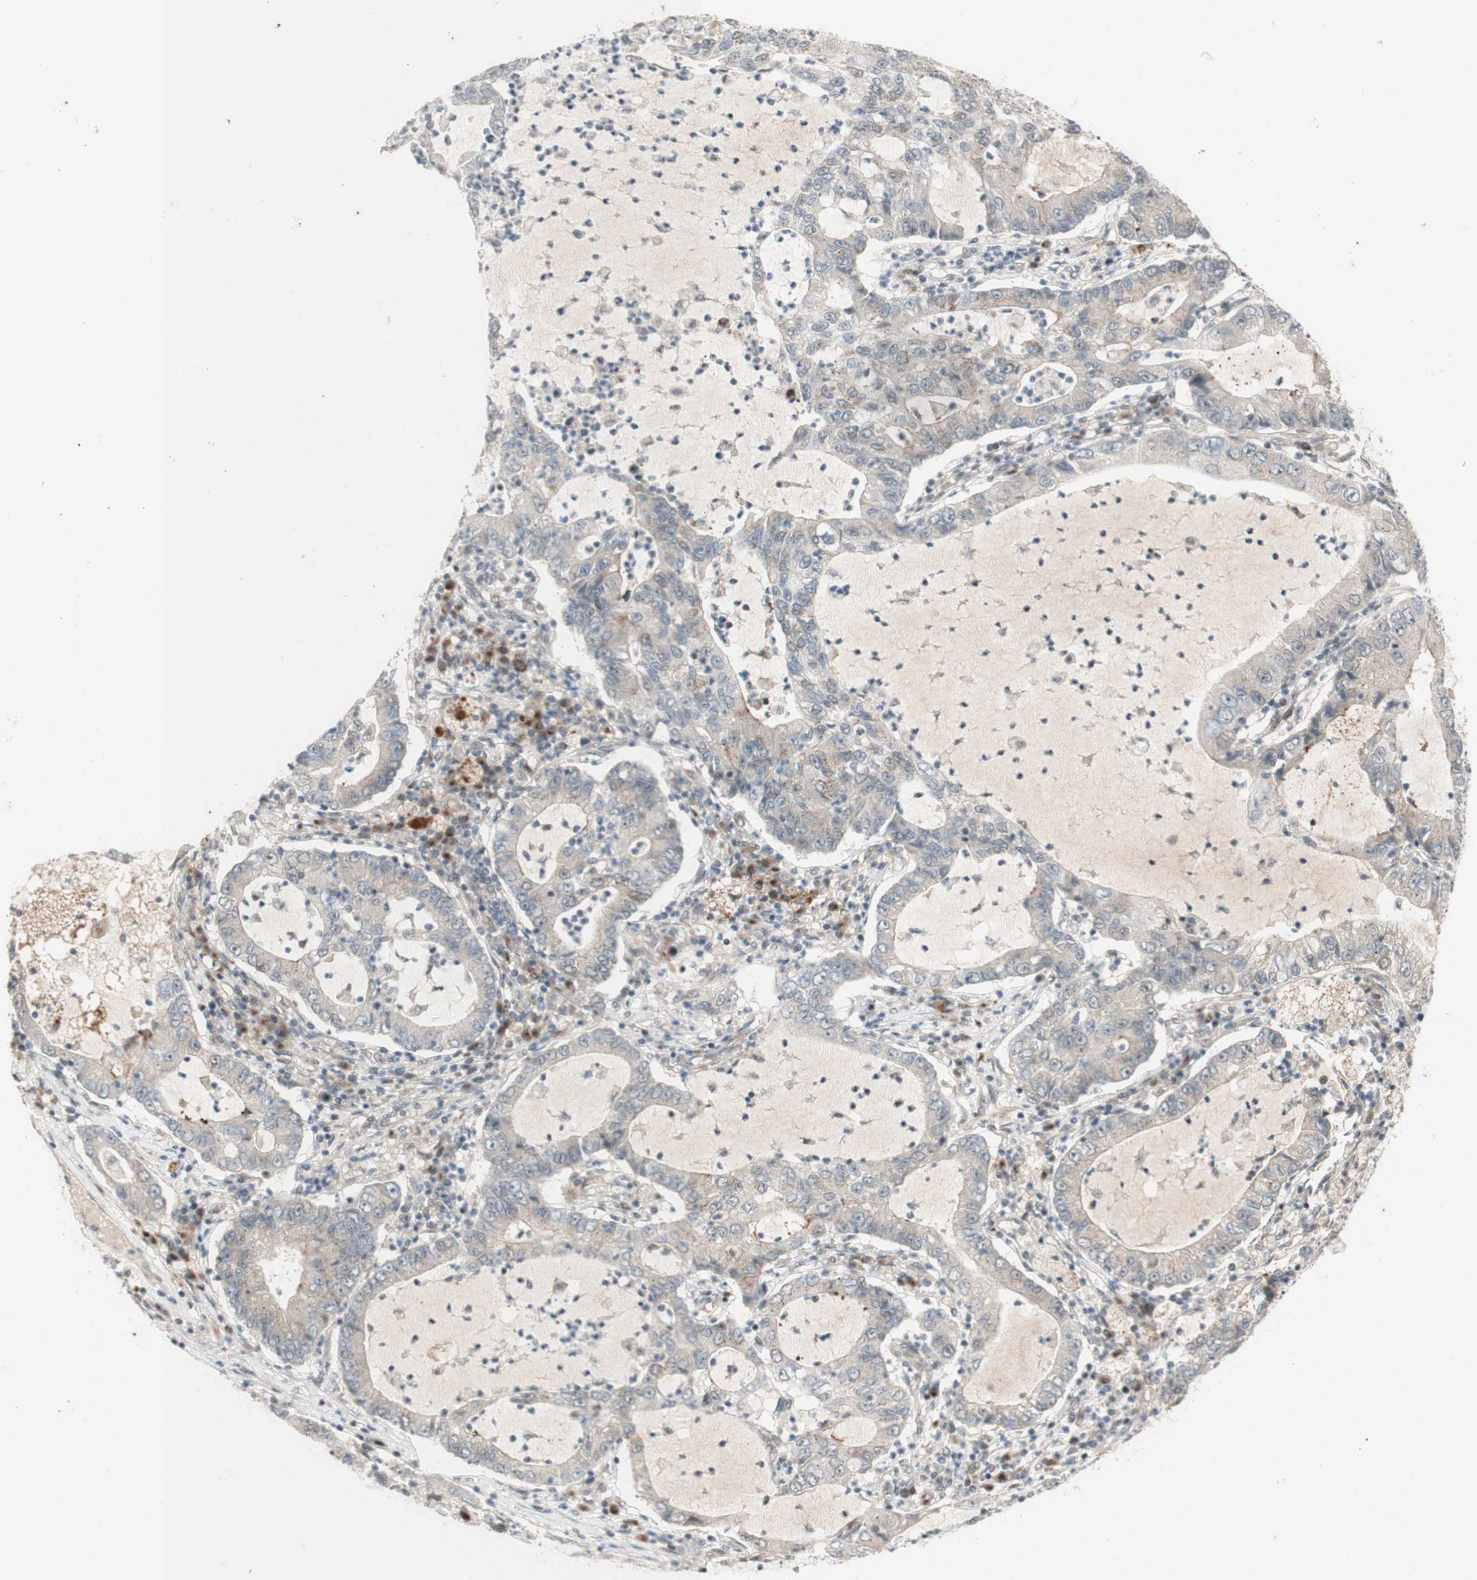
{"staining": {"intensity": "weak", "quantity": ">75%", "location": "cytoplasmic/membranous"}, "tissue": "lung cancer", "cell_type": "Tumor cells", "image_type": "cancer", "snomed": [{"axis": "morphology", "description": "Adenocarcinoma, NOS"}, {"axis": "topography", "description": "Lung"}], "caption": "High-power microscopy captured an immunohistochemistry micrograph of lung cancer (adenocarcinoma), revealing weak cytoplasmic/membranous expression in approximately >75% of tumor cells. (Brightfield microscopy of DAB IHC at high magnification).", "gene": "CYLD", "patient": {"sex": "female", "age": 51}}